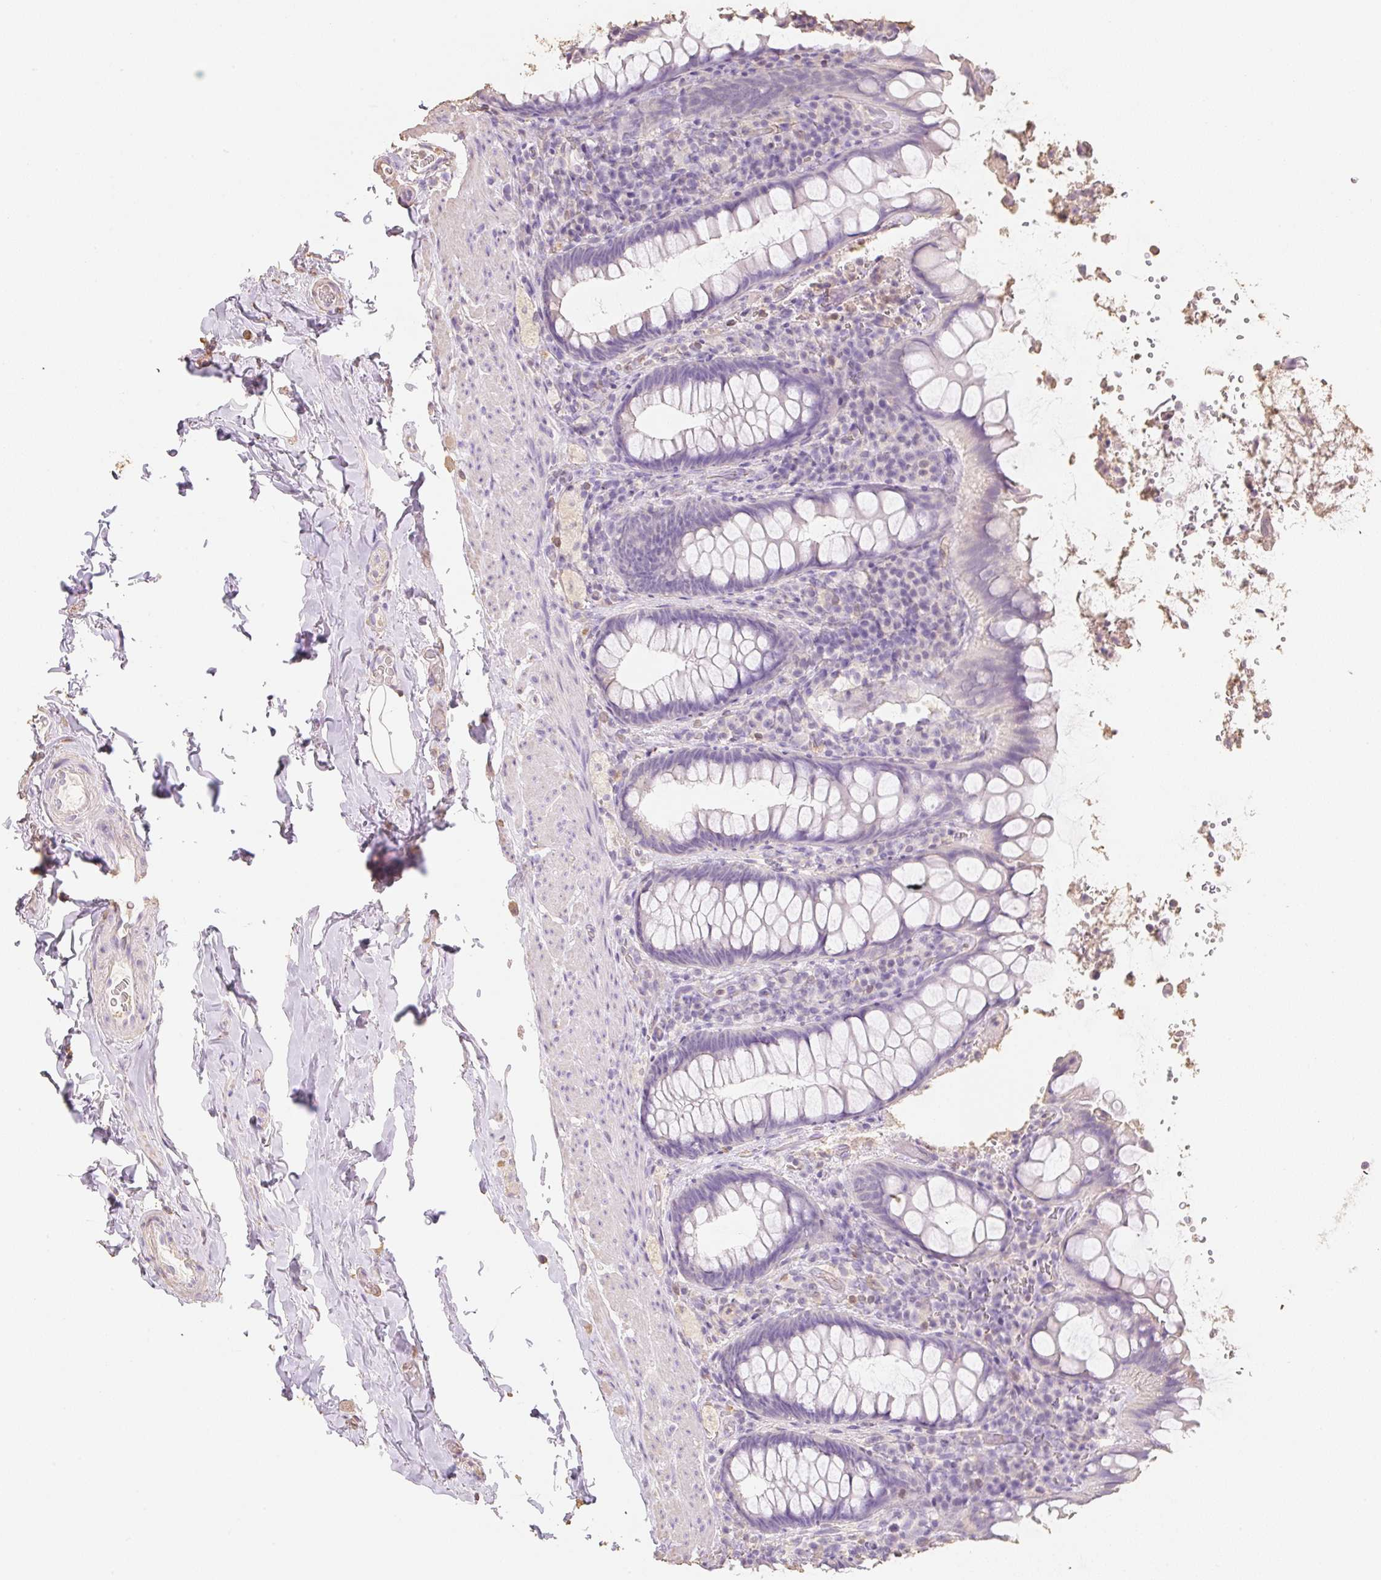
{"staining": {"intensity": "negative", "quantity": "none", "location": "none"}, "tissue": "rectum", "cell_type": "Glandular cells", "image_type": "normal", "snomed": [{"axis": "morphology", "description": "Normal tissue, NOS"}, {"axis": "topography", "description": "Rectum"}], "caption": "Glandular cells show no significant expression in normal rectum. The staining was performed using DAB to visualize the protein expression in brown, while the nuclei were stained in blue with hematoxylin (Magnification: 20x).", "gene": "MBOAT7", "patient": {"sex": "female", "age": 69}}